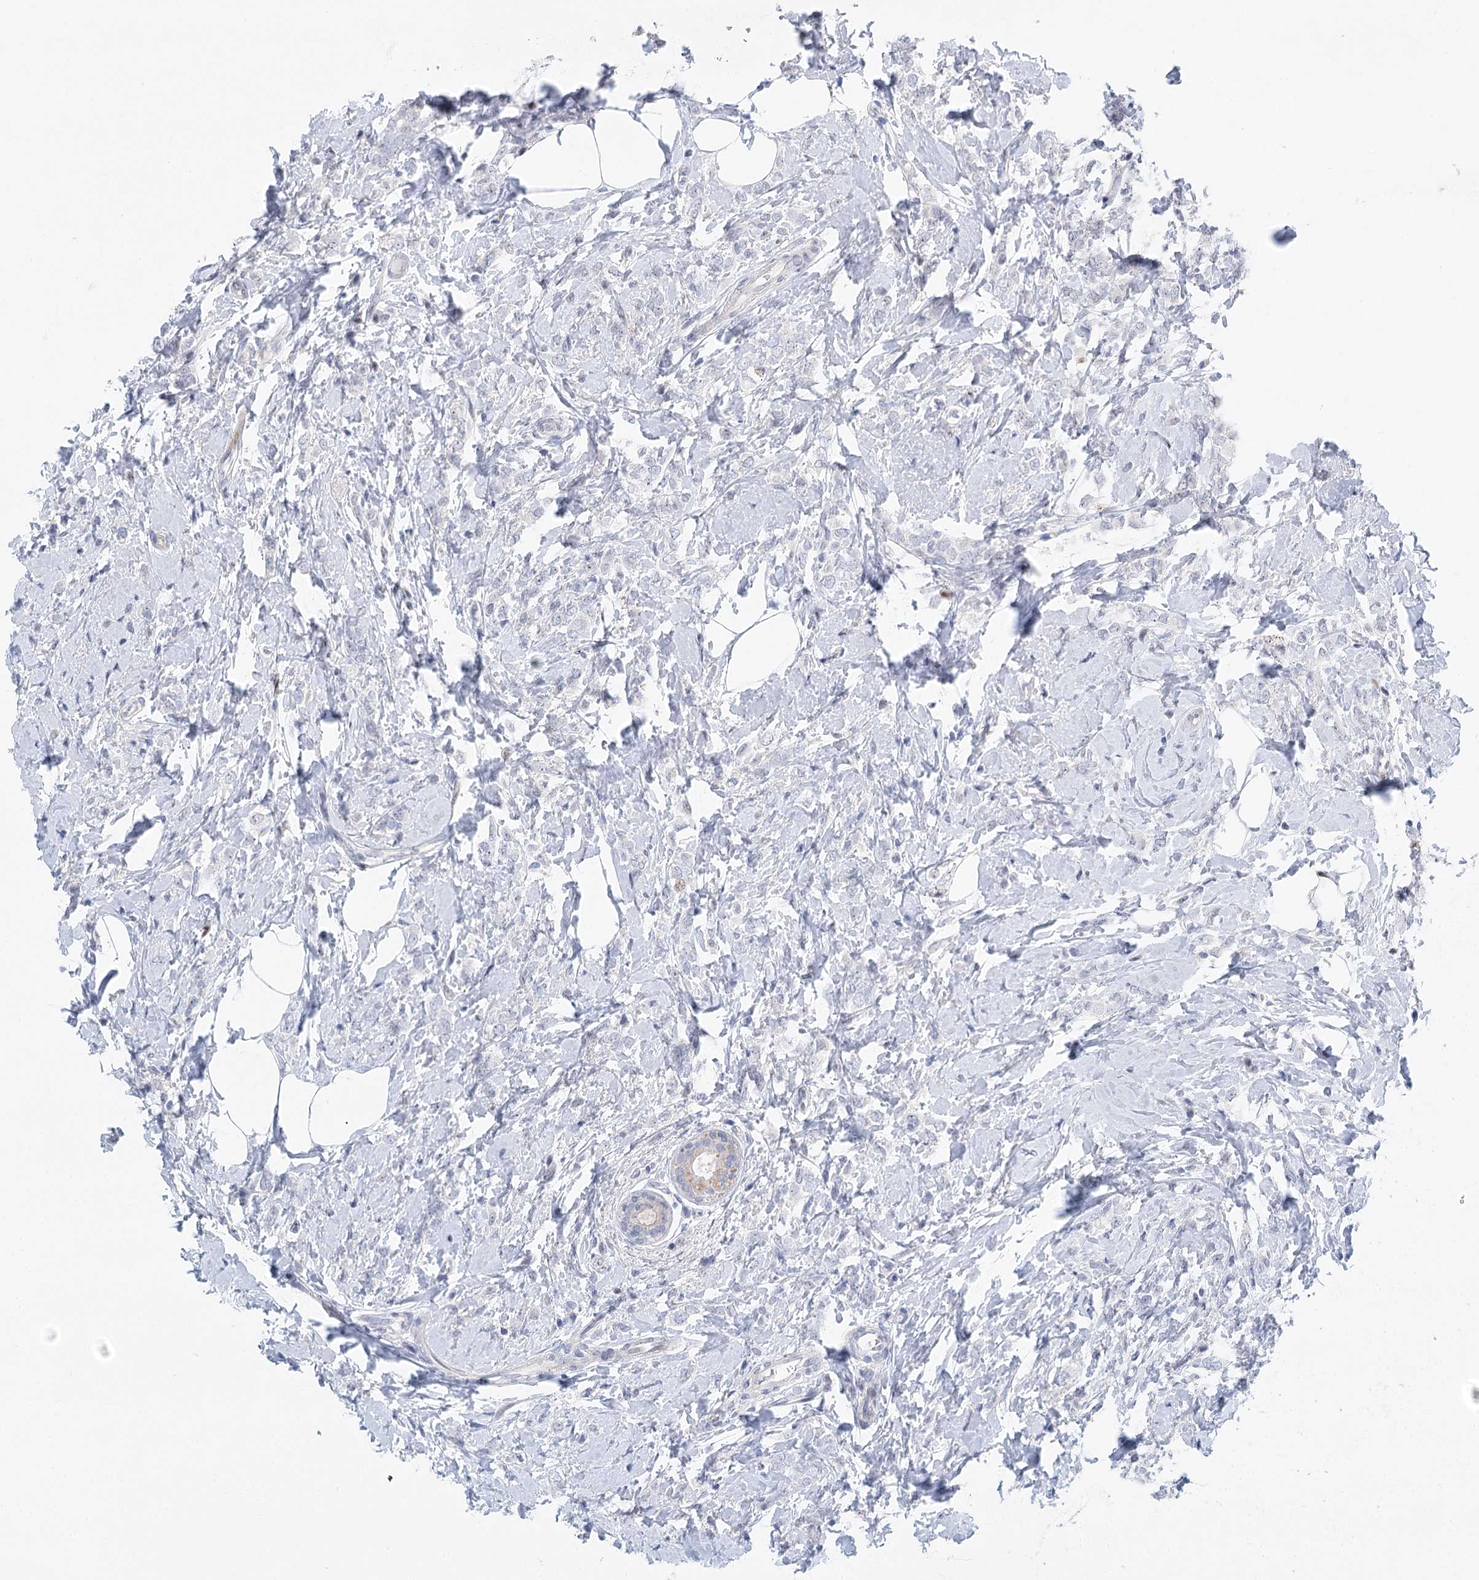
{"staining": {"intensity": "negative", "quantity": "none", "location": "none"}, "tissue": "breast cancer", "cell_type": "Tumor cells", "image_type": "cancer", "snomed": [{"axis": "morphology", "description": "Lobular carcinoma"}, {"axis": "topography", "description": "Breast"}], "caption": "Tumor cells show no significant protein expression in breast cancer.", "gene": "CAMTA1", "patient": {"sex": "female", "age": 47}}